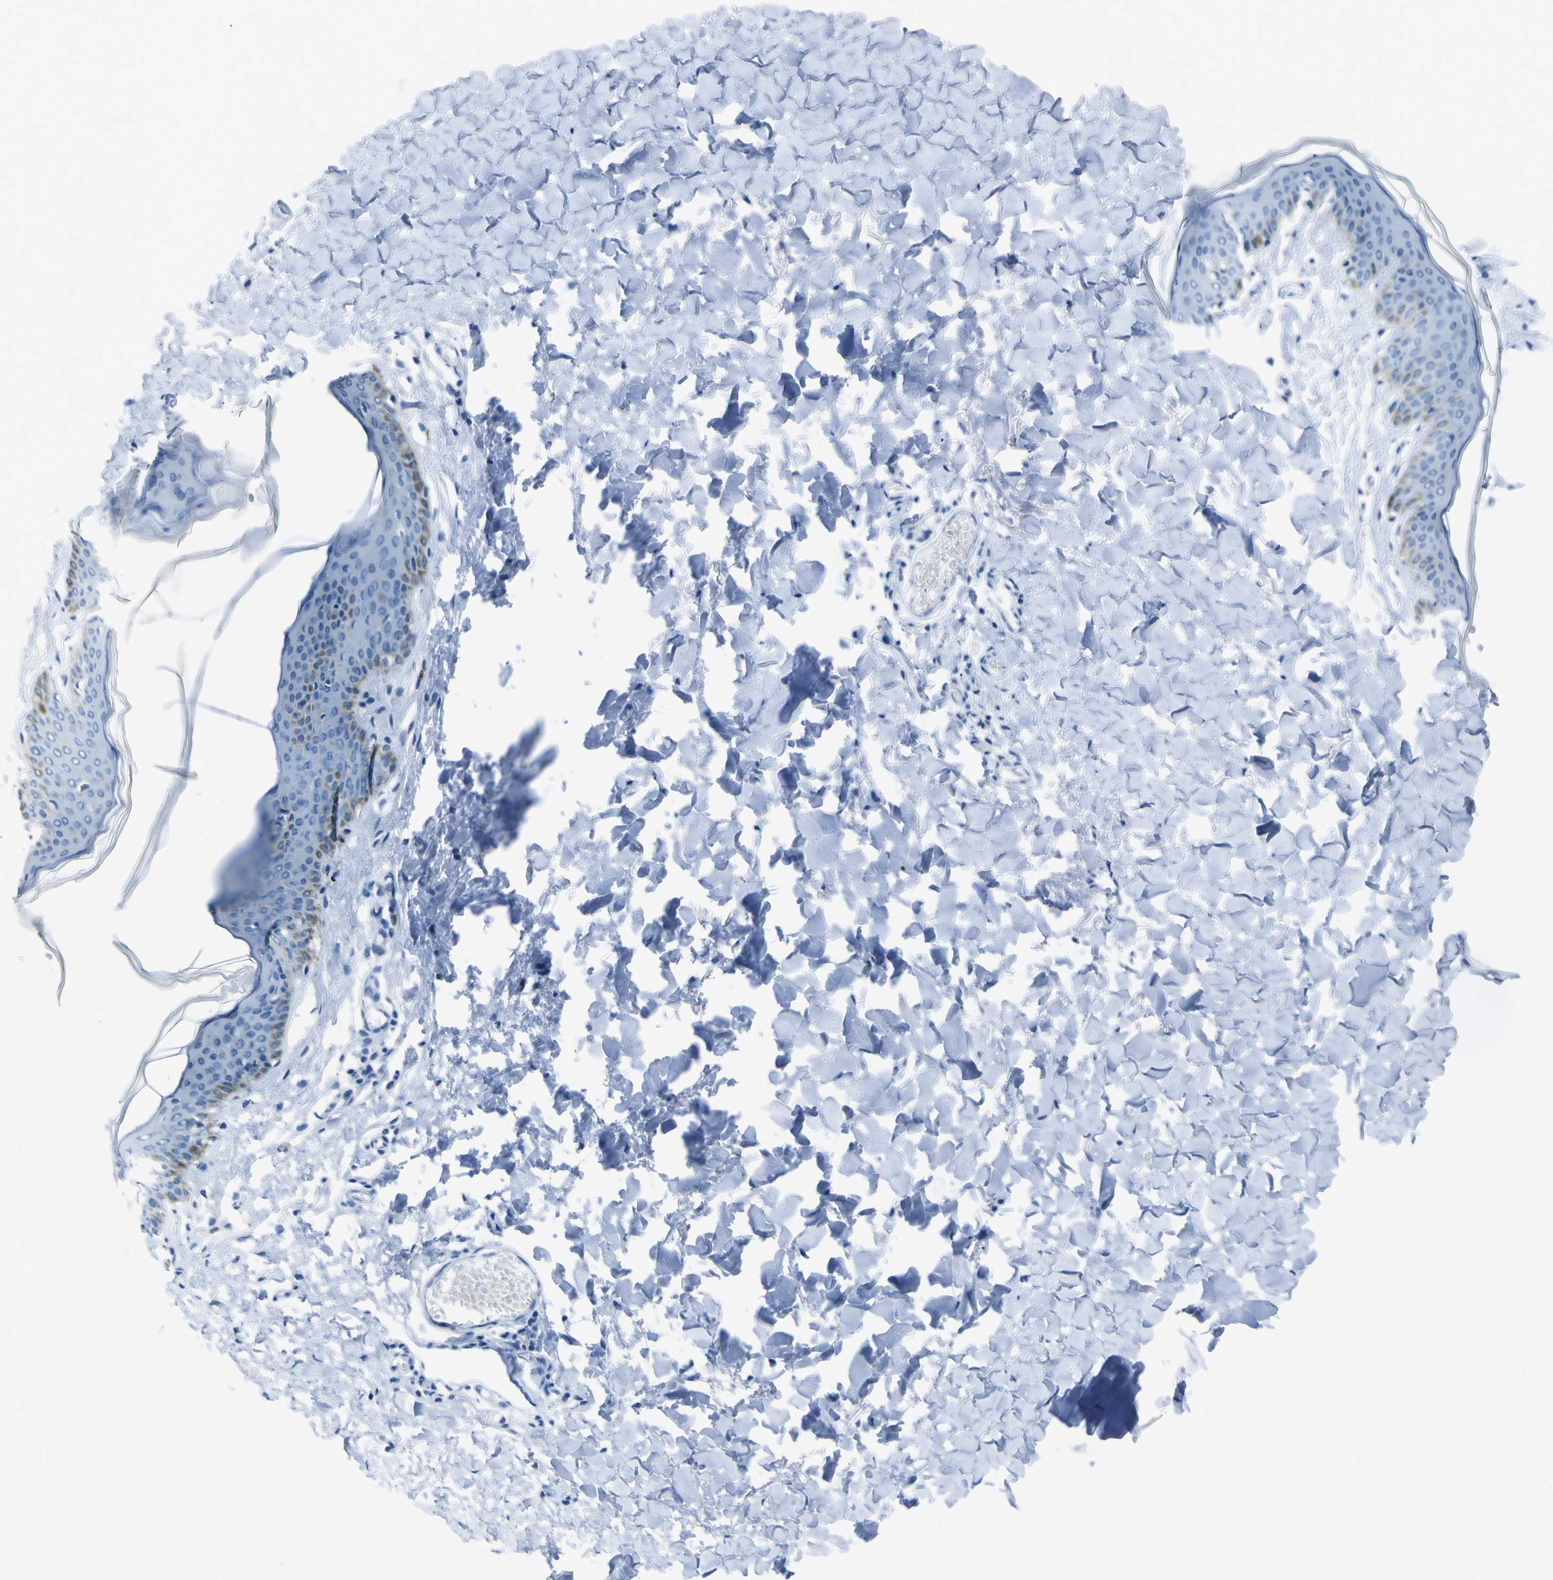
{"staining": {"intensity": "negative", "quantity": "none", "location": "none"}, "tissue": "skin", "cell_type": "Fibroblasts", "image_type": "normal", "snomed": [{"axis": "morphology", "description": "Normal tissue, NOS"}, {"axis": "topography", "description": "Skin"}], "caption": "Immunohistochemistry of unremarkable human skin reveals no positivity in fibroblasts.", "gene": "PHKG1", "patient": {"sex": "female", "age": 17}}